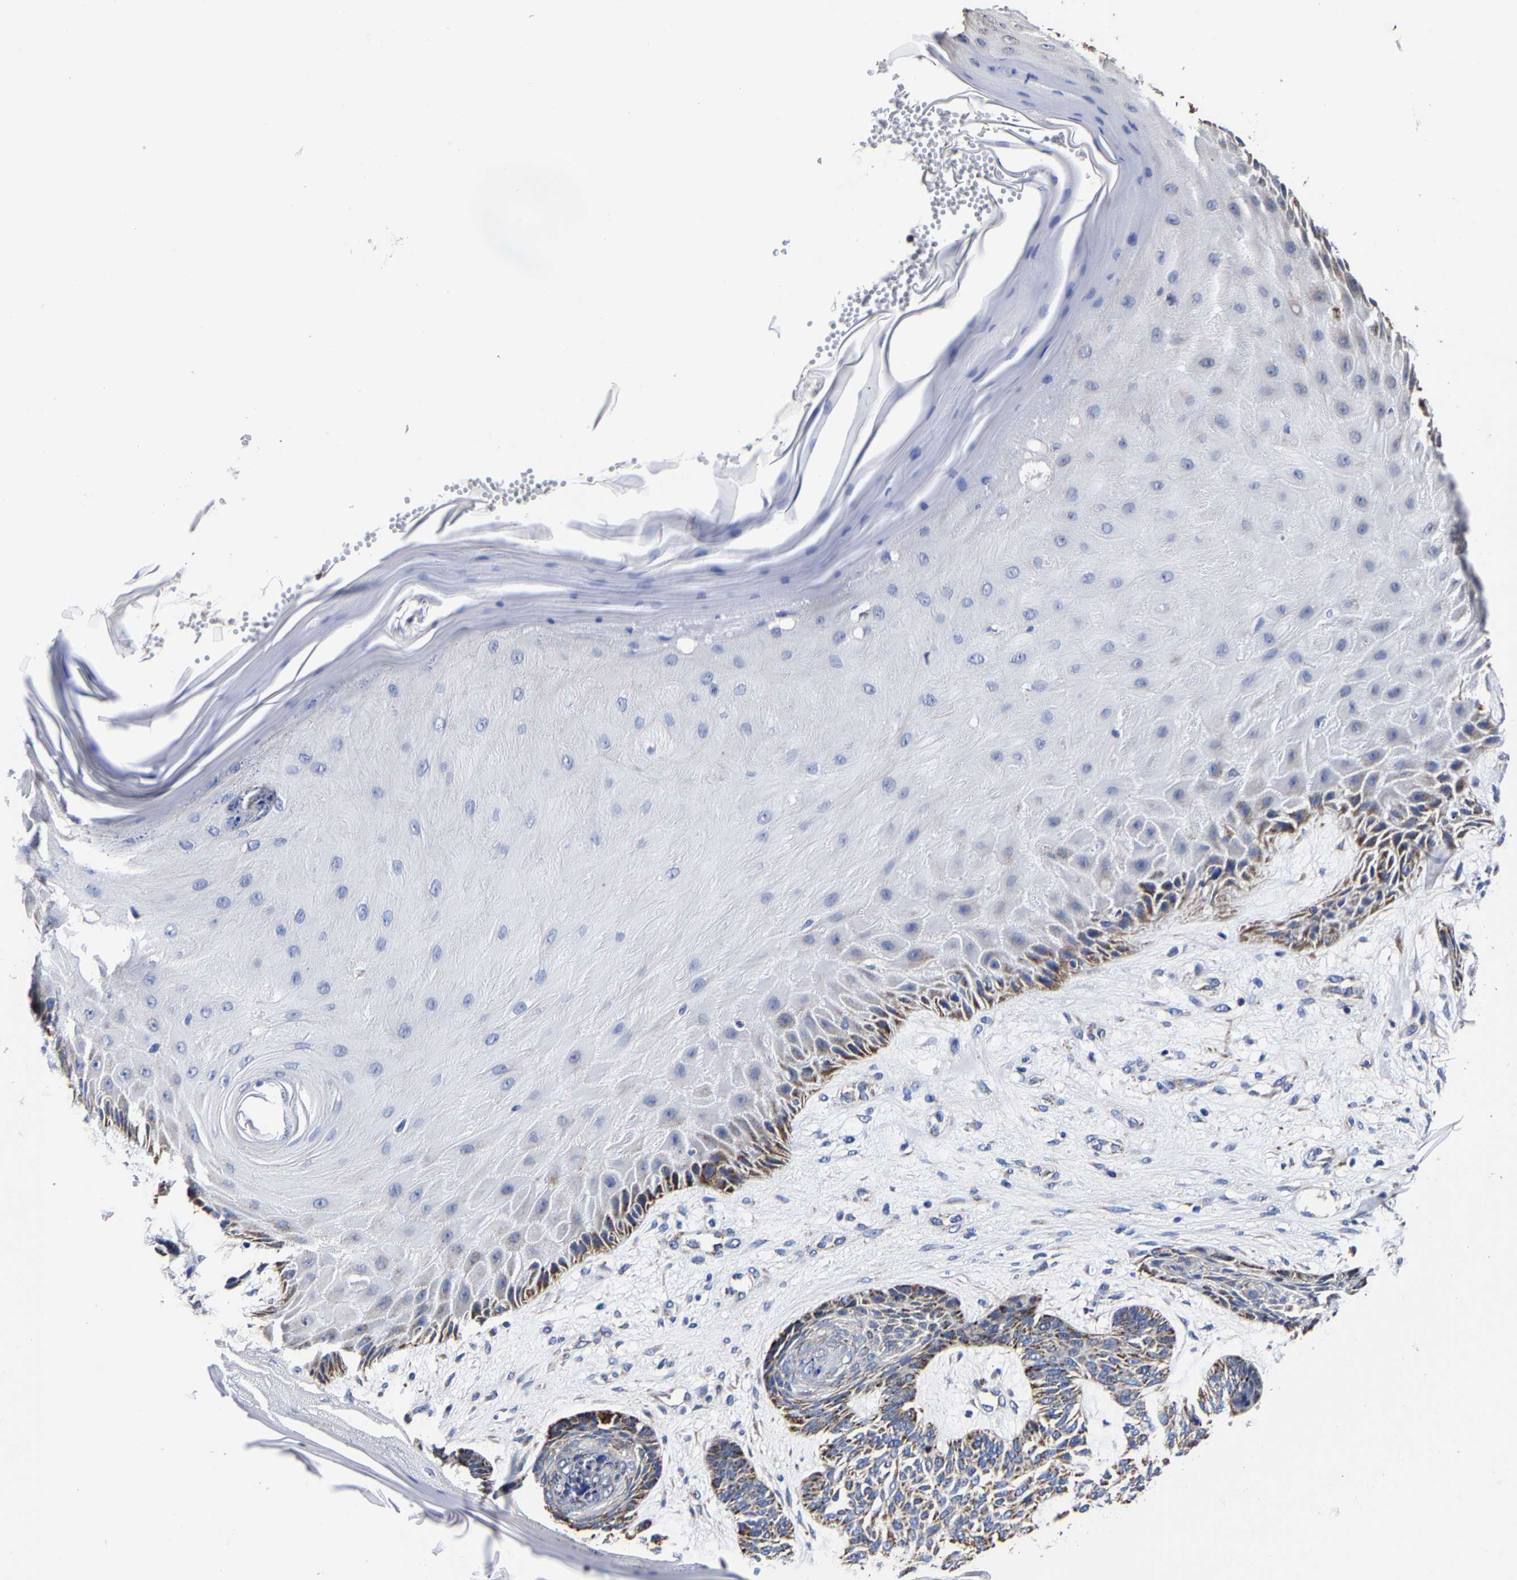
{"staining": {"intensity": "moderate", "quantity": ">75%", "location": "cytoplasmic/membranous"}, "tissue": "skin cancer", "cell_type": "Tumor cells", "image_type": "cancer", "snomed": [{"axis": "morphology", "description": "Basal cell carcinoma"}, {"axis": "topography", "description": "Skin"}], "caption": "An image of human skin cancer (basal cell carcinoma) stained for a protein exhibits moderate cytoplasmic/membranous brown staining in tumor cells.", "gene": "AASS", "patient": {"sex": "male", "age": 55}}